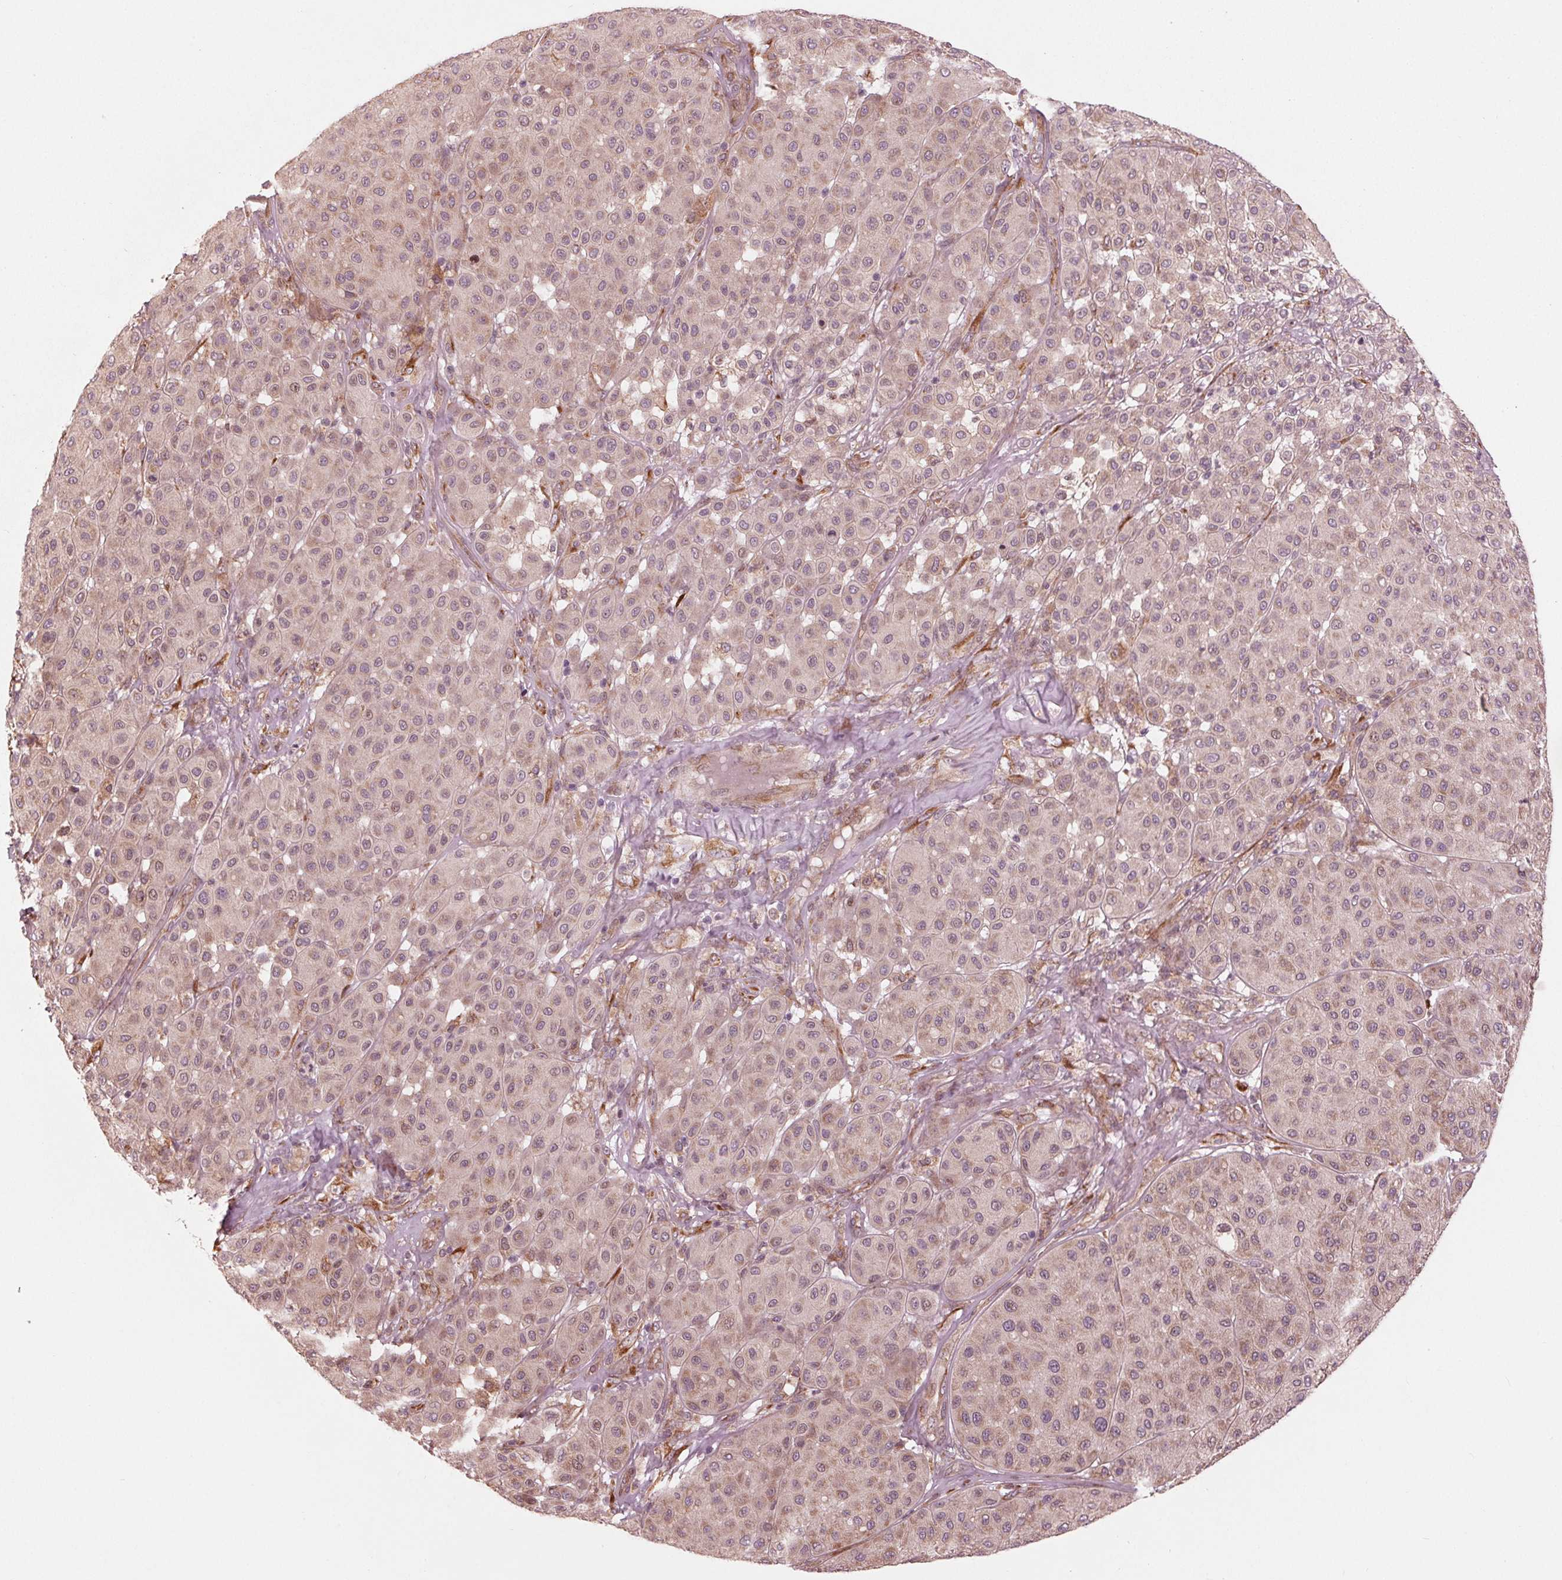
{"staining": {"intensity": "weak", "quantity": ">75%", "location": "cytoplasmic/membranous"}, "tissue": "melanoma", "cell_type": "Tumor cells", "image_type": "cancer", "snomed": [{"axis": "morphology", "description": "Malignant melanoma, Metastatic site"}, {"axis": "topography", "description": "Smooth muscle"}], "caption": "Protein staining of melanoma tissue demonstrates weak cytoplasmic/membranous expression in approximately >75% of tumor cells. (DAB (3,3'-diaminobenzidine) IHC, brown staining for protein, blue staining for nuclei).", "gene": "CMIP", "patient": {"sex": "male", "age": 41}}